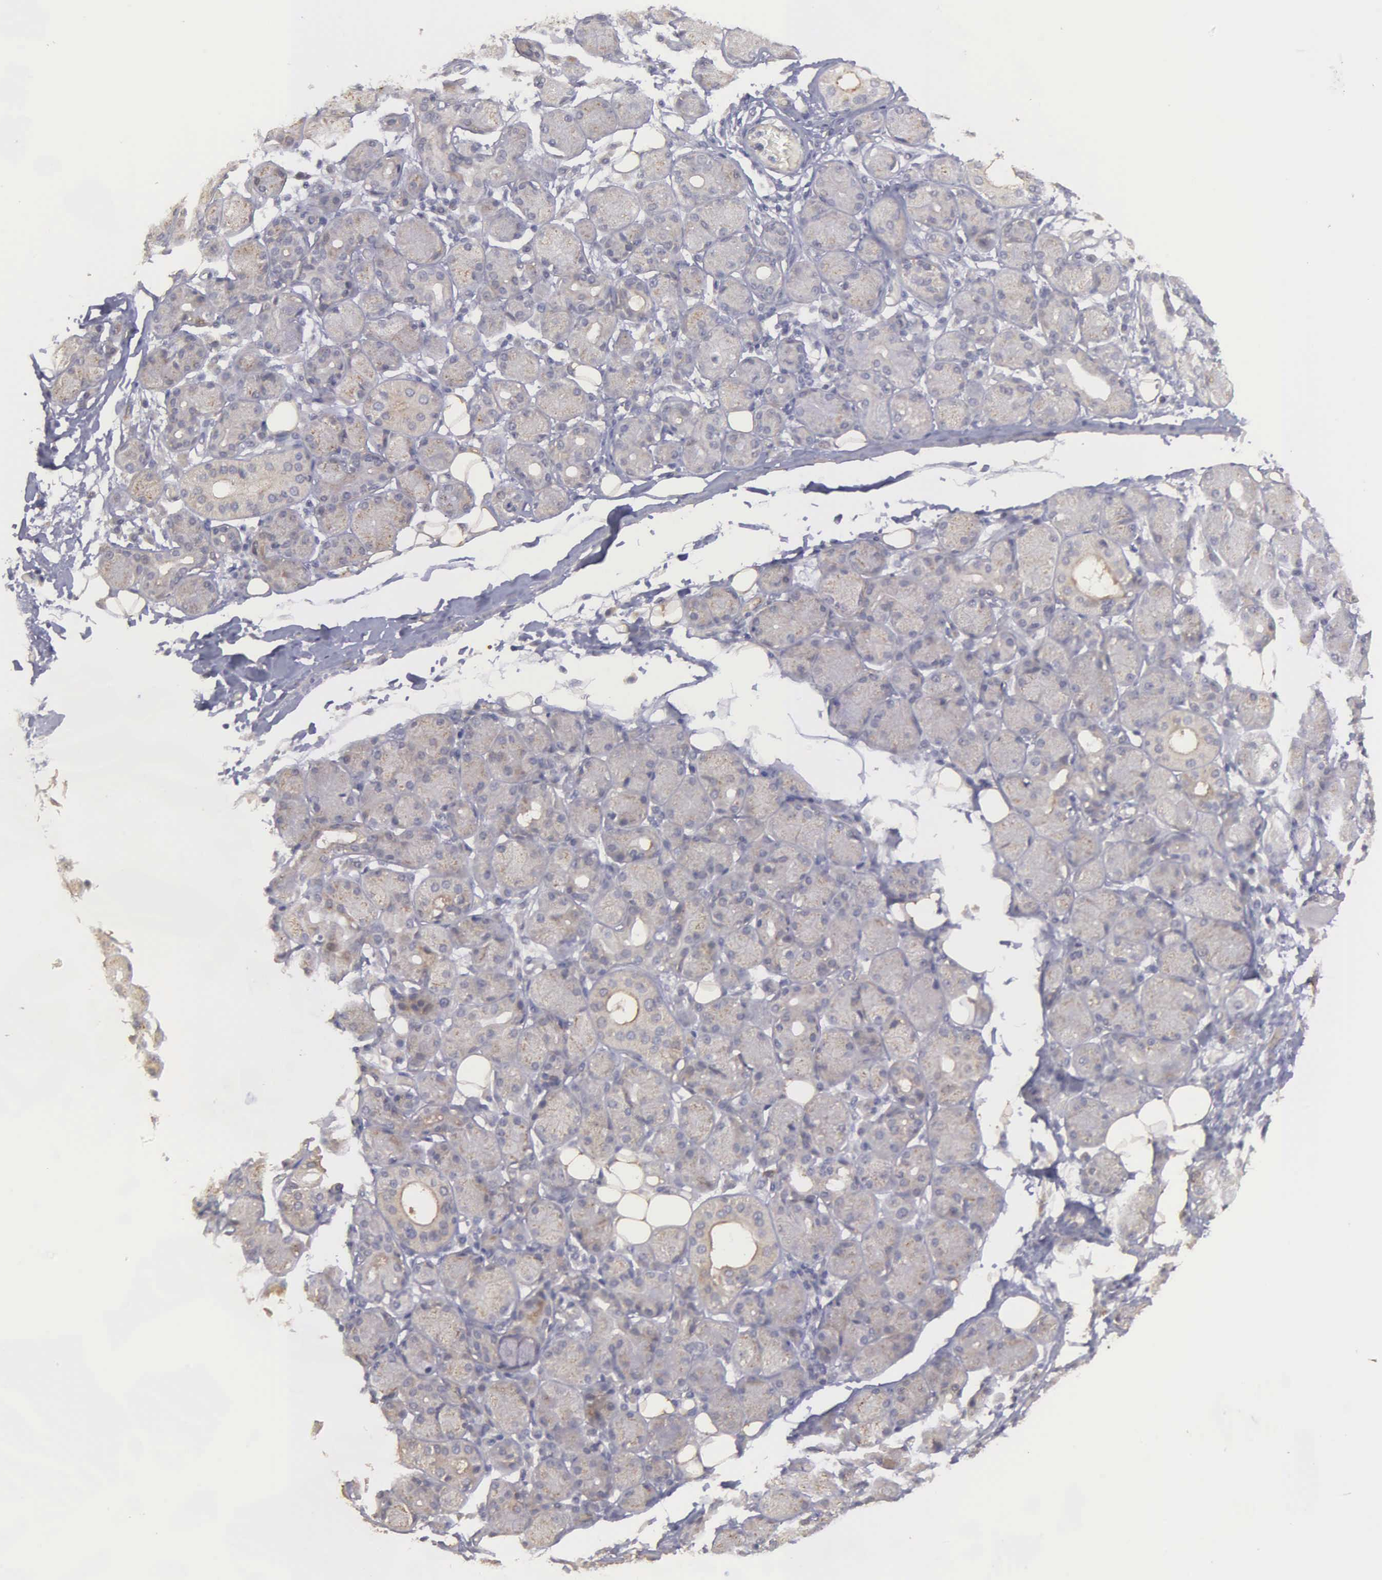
{"staining": {"intensity": "weak", "quantity": ">75%", "location": "cytoplasmic/membranous"}, "tissue": "salivary gland", "cell_type": "Glandular cells", "image_type": "normal", "snomed": [{"axis": "morphology", "description": "Normal tissue, NOS"}, {"axis": "topography", "description": "Salivary gland"}, {"axis": "topography", "description": "Peripheral nerve tissue"}], "caption": "Immunohistochemistry of benign human salivary gland exhibits low levels of weak cytoplasmic/membranous staining in about >75% of glandular cells. (brown staining indicates protein expression, while blue staining denotes nuclei).", "gene": "RTL10", "patient": {"sex": "male", "age": 62}}